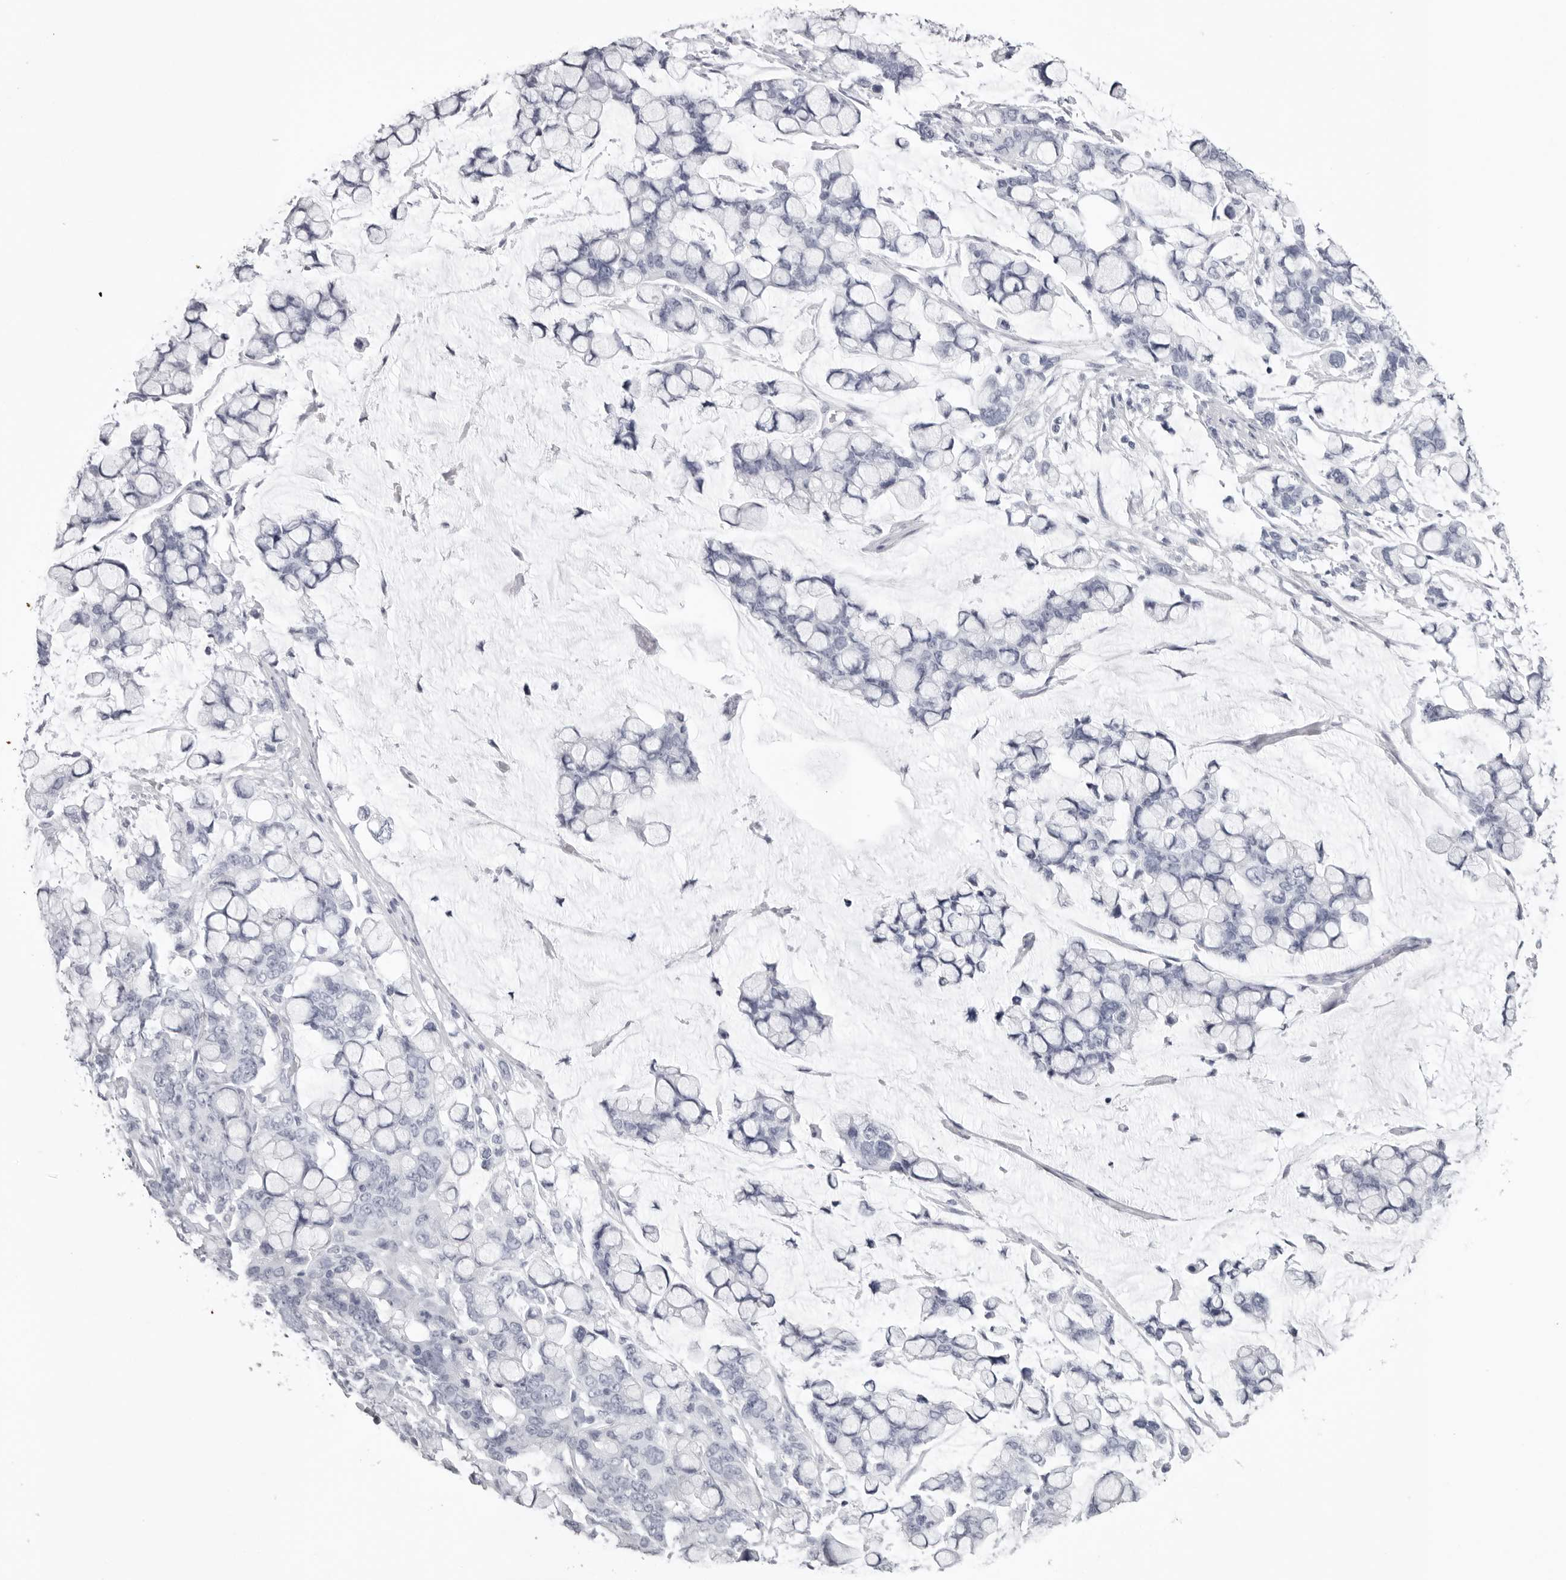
{"staining": {"intensity": "negative", "quantity": "none", "location": "none"}, "tissue": "stomach cancer", "cell_type": "Tumor cells", "image_type": "cancer", "snomed": [{"axis": "morphology", "description": "Adenocarcinoma, NOS"}, {"axis": "topography", "description": "Stomach, lower"}], "caption": "An IHC image of stomach adenocarcinoma is shown. There is no staining in tumor cells of stomach adenocarcinoma. (DAB IHC with hematoxylin counter stain).", "gene": "KLK9", "patient": {"sex": "male", "age": 84}}